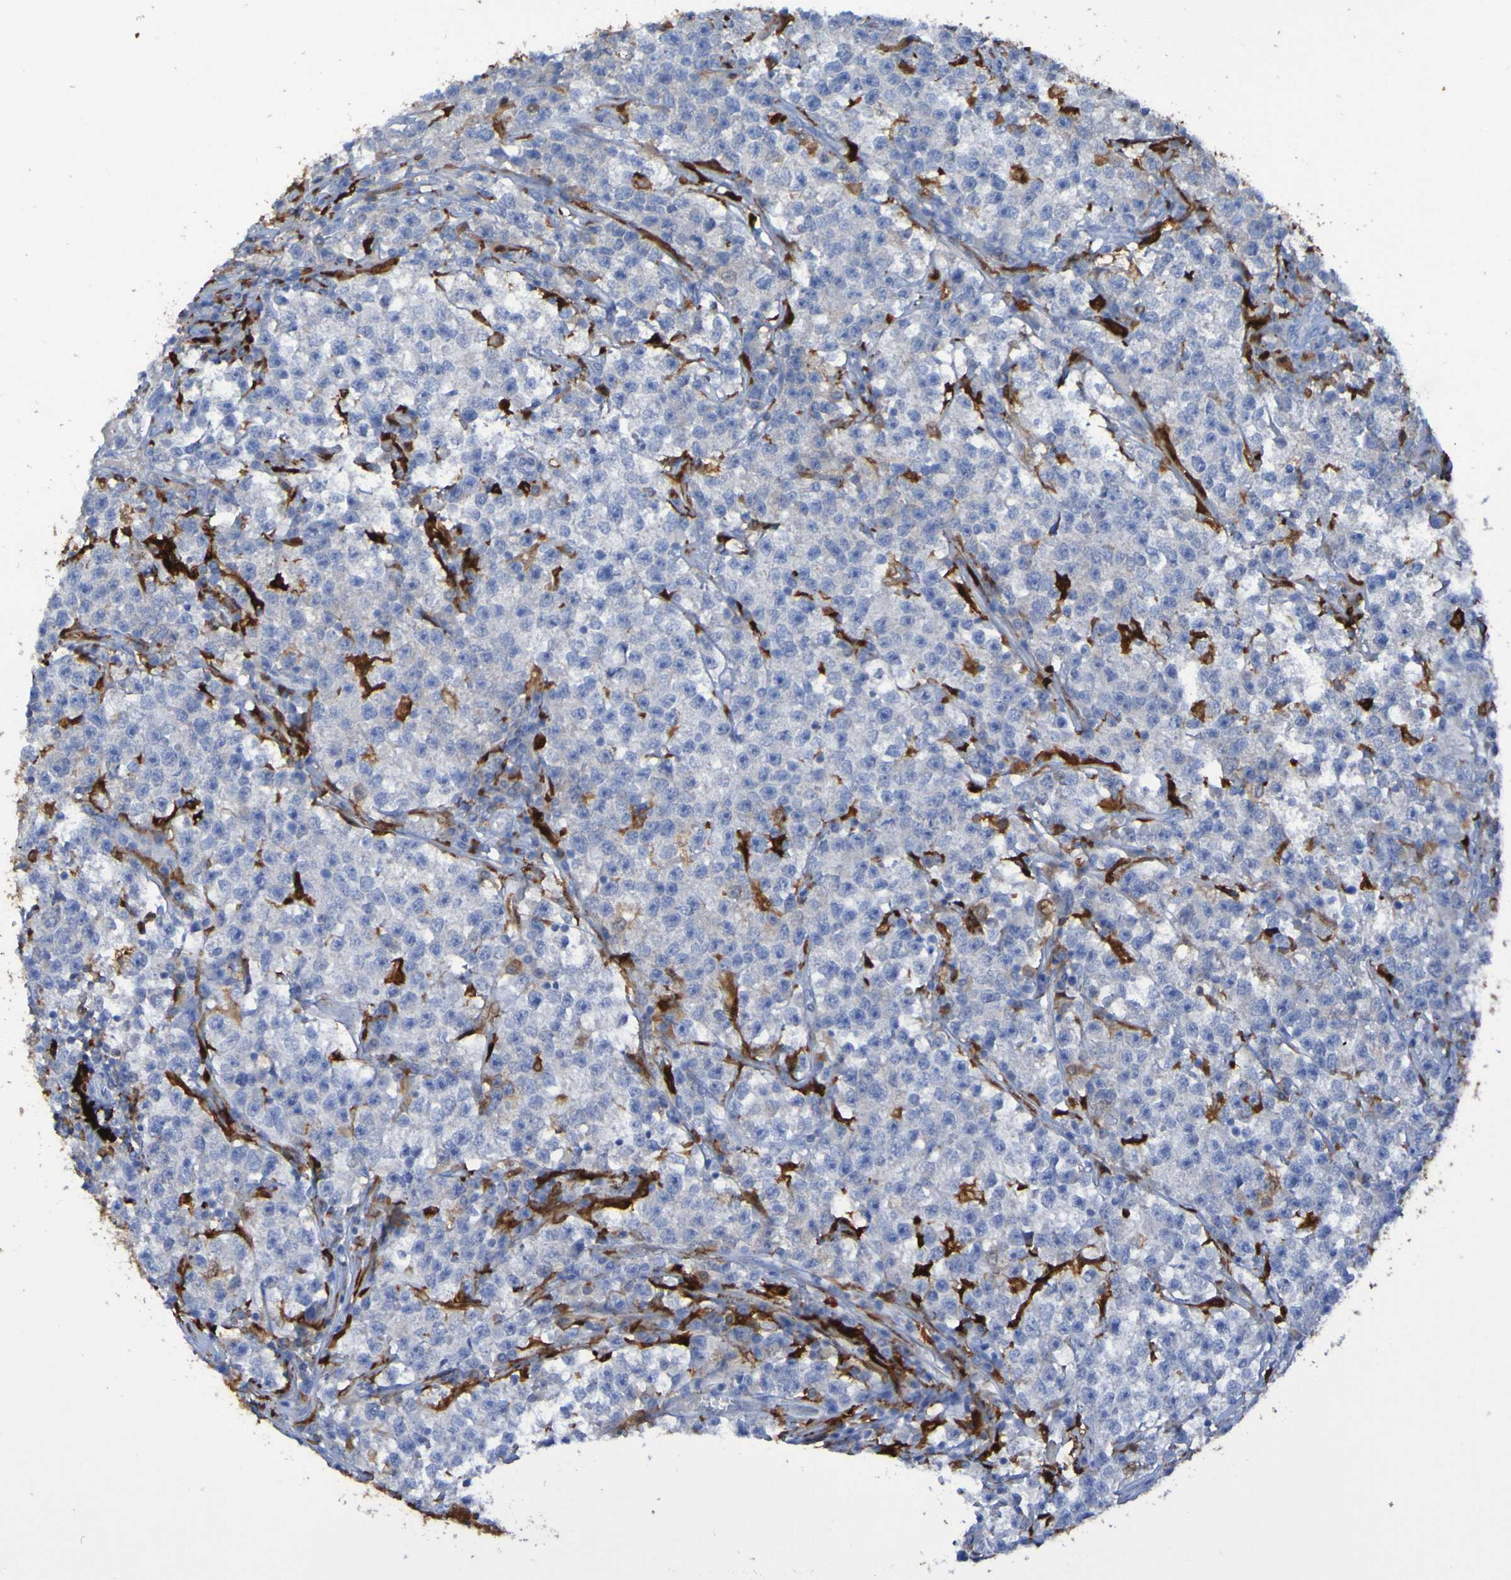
{"staining": {"intensity": "weak", "quantity": "<25%", "location": "cytoplasmic/membranous"}, "tissue": "testis cancer", "cell_type": "Tumor cells", "image_type": "cancer", "snomed": [{"axis": "morphology", "description": "Seminoma, NOS"}, {"axis": "topography", "description": "Testis"}], "caption": "Human testis cancer stained for a protein using IHC reveals no expression in tumor cells.", "gene": "MPPE1", "patient": {"sex": "male", "age": 22}}